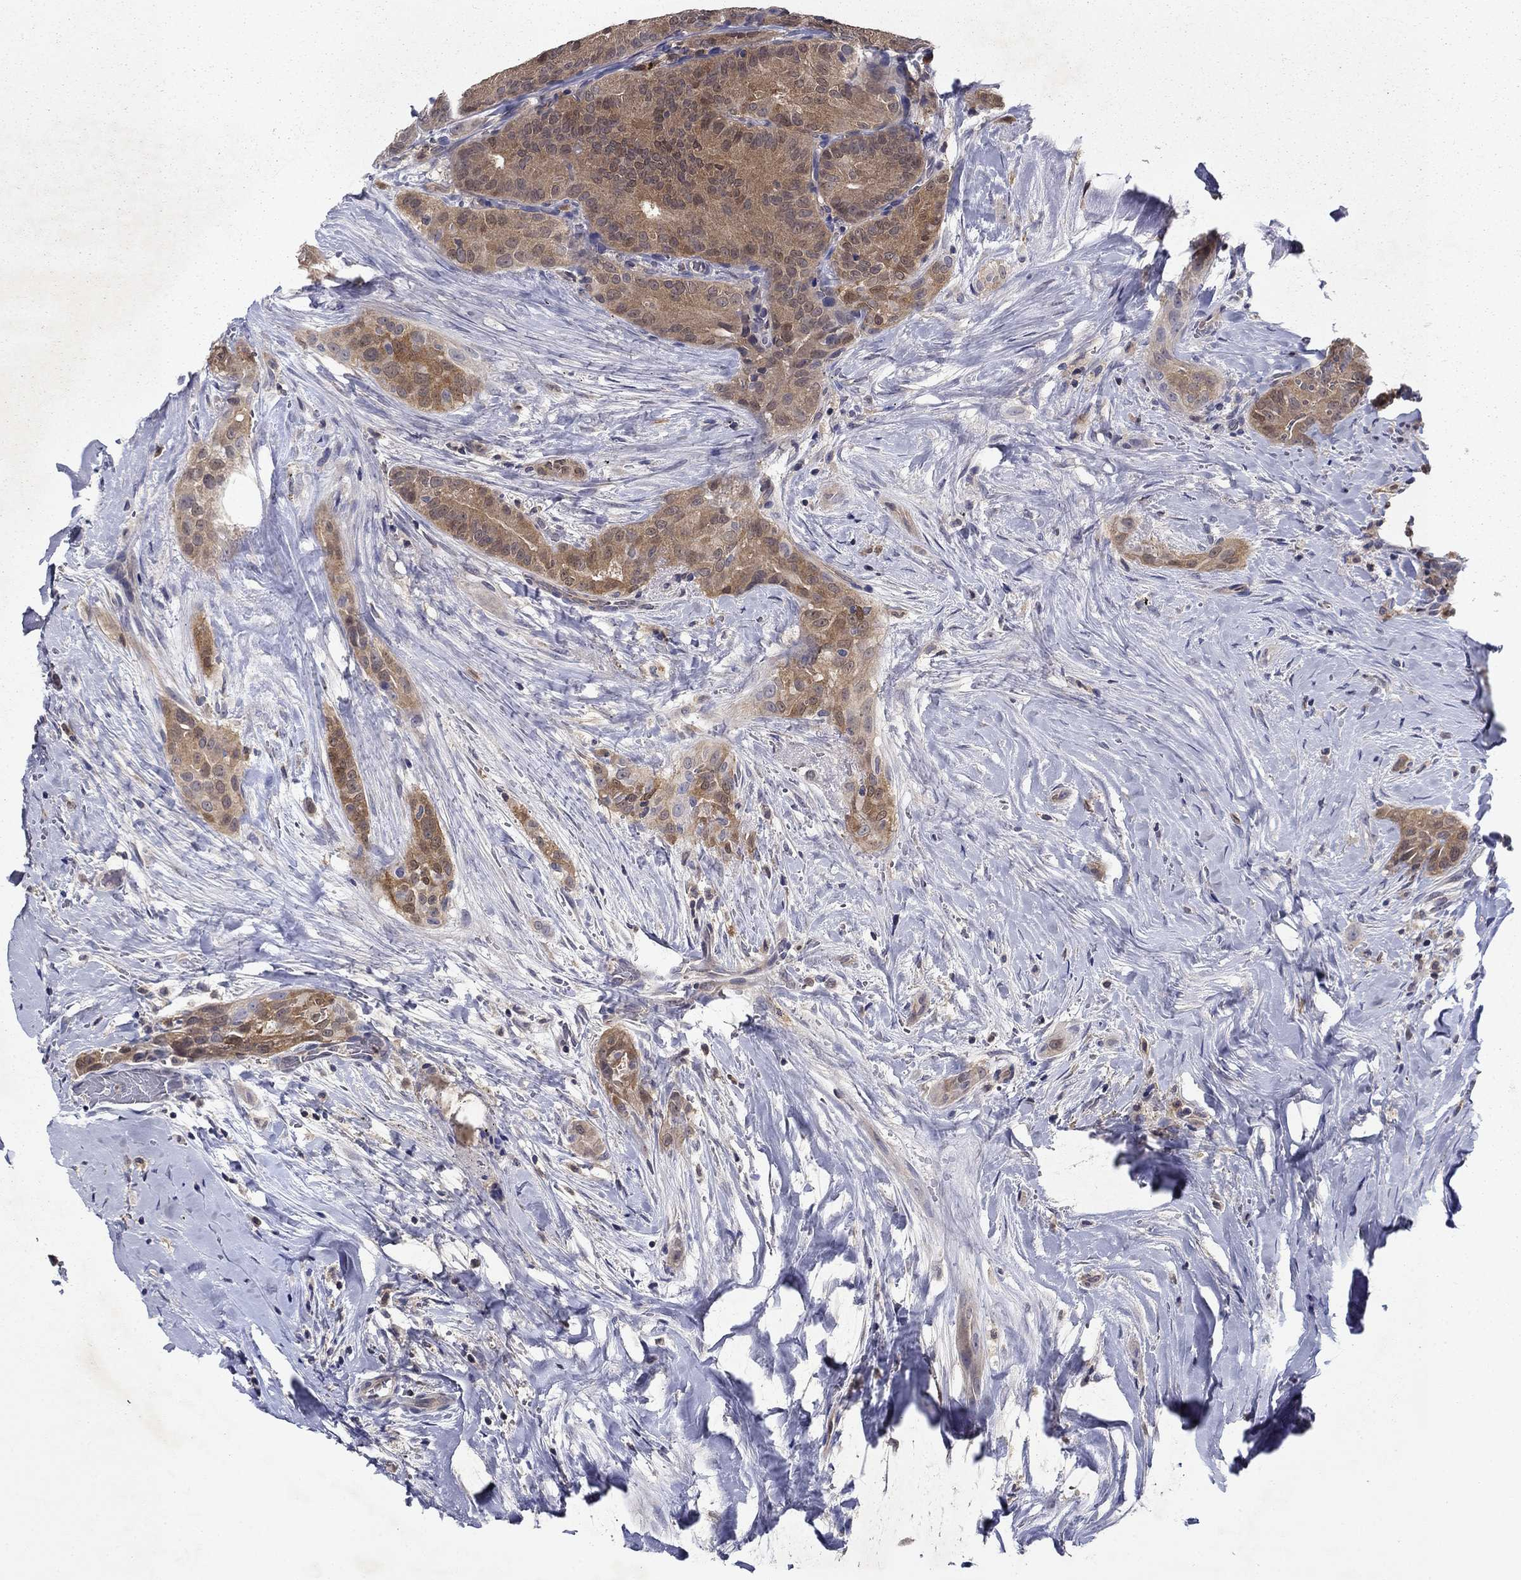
{"staining": {"intensity": "moderate", "quantity": ">75%", "location": "cytoplasmic/membranous"}, "tissue": "thyroid cancer", "cell_type": "Tumor cells", "image_type": "cancer", "snomed": [{"axis": "morphology", "description": "Papillary adenocarcinoma, NOS"}, {"axis": "topography", "description": "Thyroid gland"}], "caption": "Thyroid cancer (papillary adenocarcinoma) was stained to show a protein in brown. There is medium levels of moderate cytoplasmic/membranous expression in about >75% of tumor cells.", "gene": "GLTP", "patient": {"sex": "male", "age": 61}}